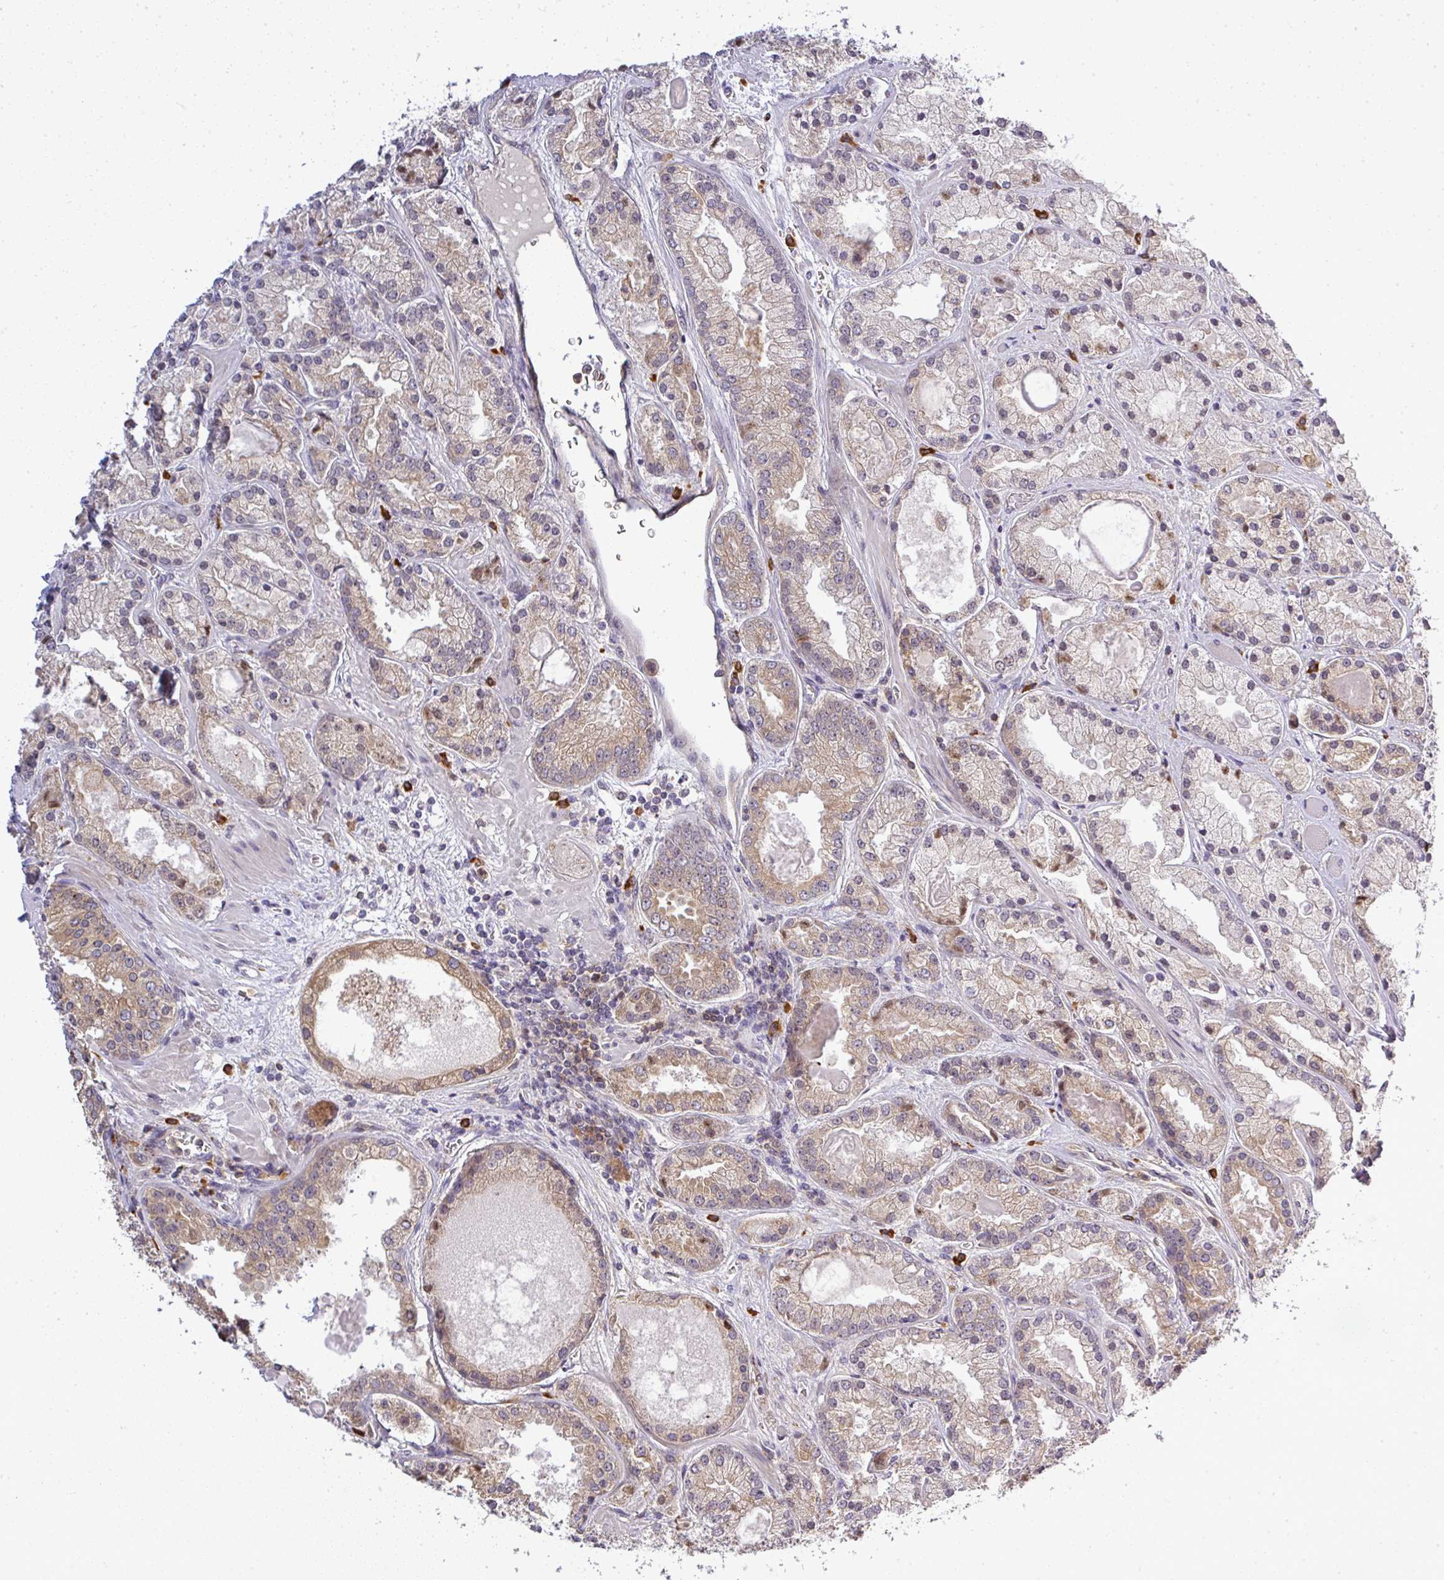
{"staining": {"intensity": "weak", "quantity": ">75%", "location": "cytoplasmic/membranous"}, "tissue": "prostate cancer", "cell_type": "Tumor cells", "image_type": "cancer", "snomed": [{"axis": "morphology", "description": "Adenocarcinoma, High grade"}, {"axis": "topography", "description": "Prostate"}], "caption": "Prostate high-grade adenocarcinoma stained with immunohistochemistry reveals weak cytoplasmic/membranous staining in approximately >75% of tumor cells.", "gene": "FAM153A", "patient": {"sex": "male", "age": 67}}